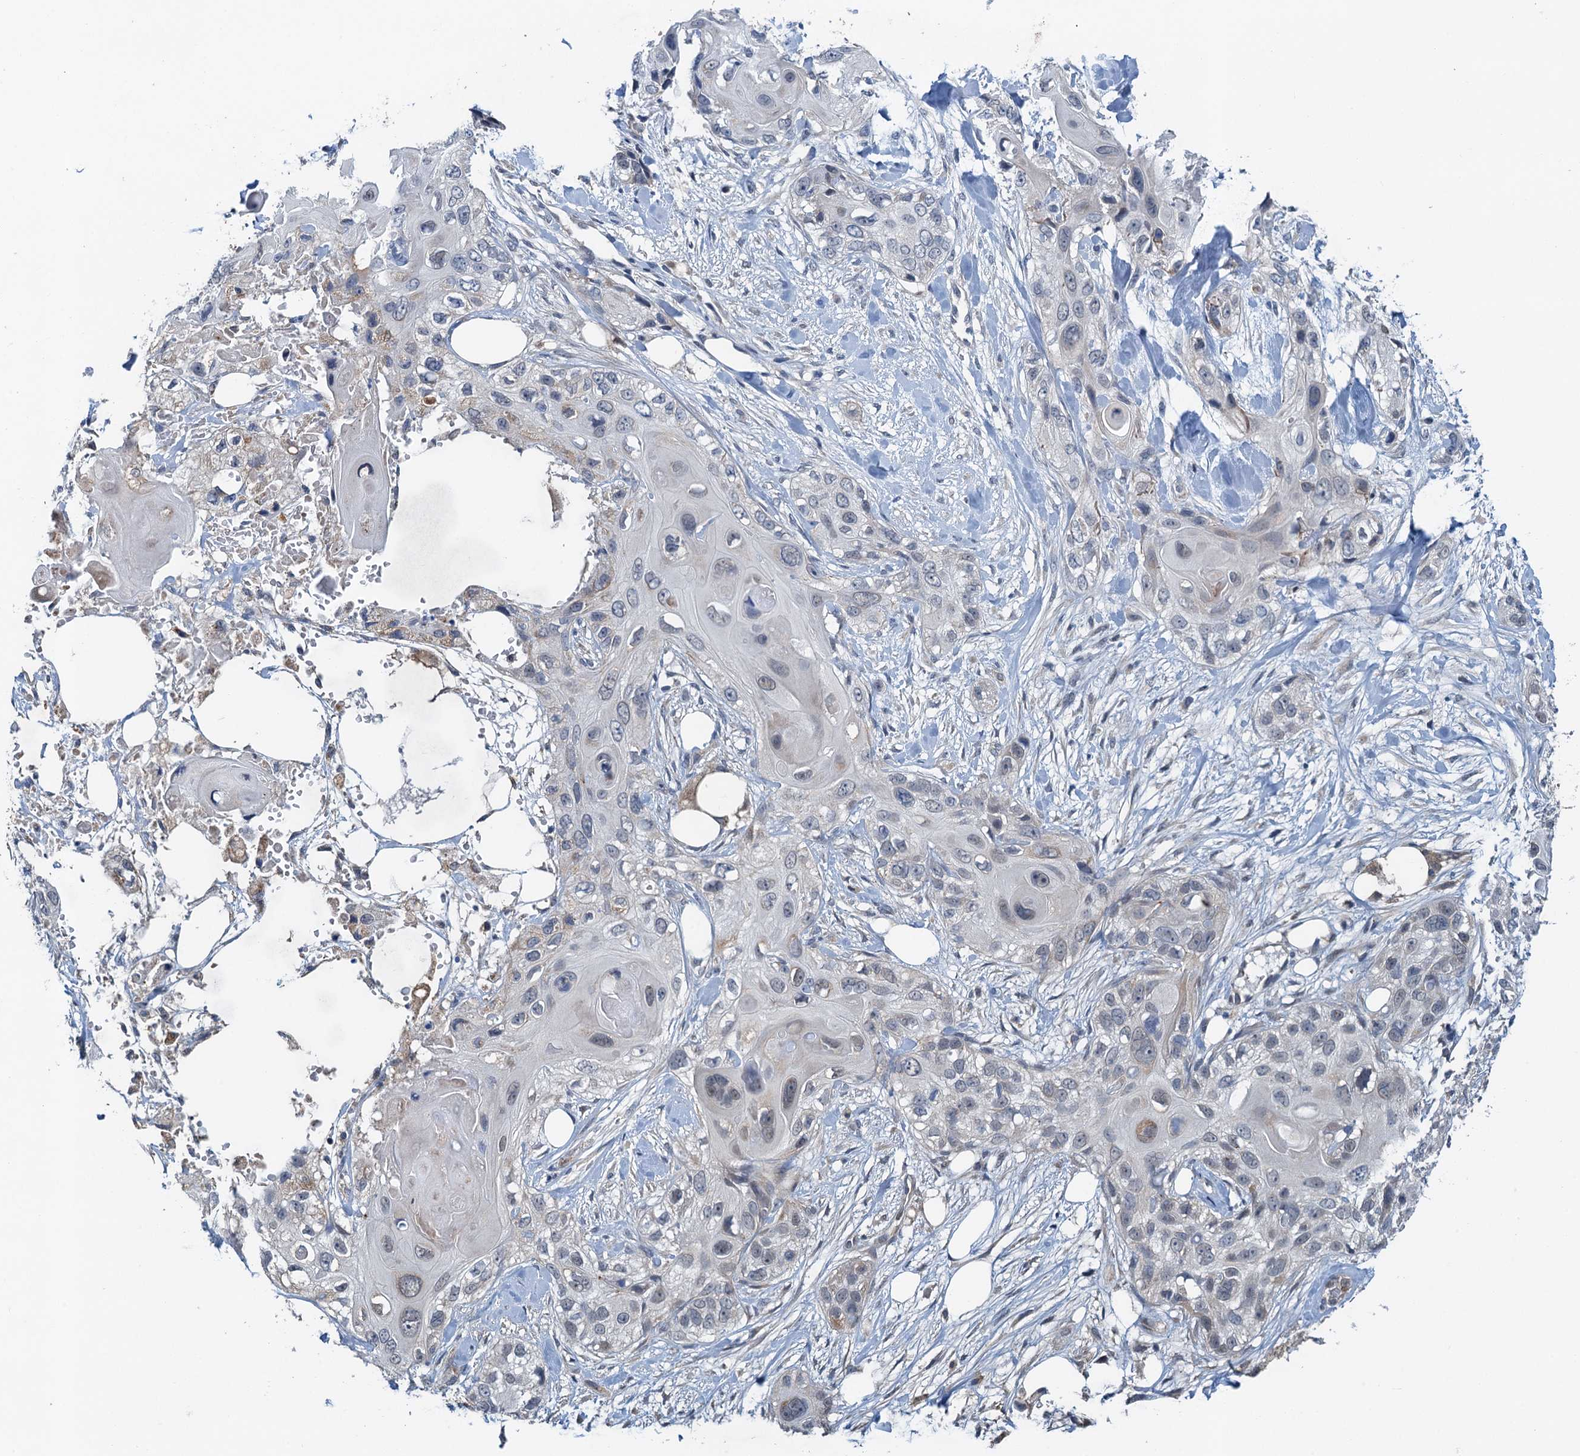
{"staining": {"intensity": "negative", "quantity": "none", "location": "none"}, "tissue": "skin cancer", "cell_type": "Tumor cells", "image_type": "cancer", "snomed": [{"axis": "morphology", "description": "Normal tissue, NOS"}, {"axis": "morphology", "description": "Squamous cell carcinoma, NOS"}, {"axis": "topography", "description": "Skin"}], "caption": "High power microscopy image of an immunohistochemistry micrograph of skin squamous cell carcinoma, revealing no significant staining in tumor cells. (DAB immunohistochemistry visualized using brightfield microscopy, high magnification).", "gene": "ZNF606", "patient": {"sex": "male", "age": 72}}